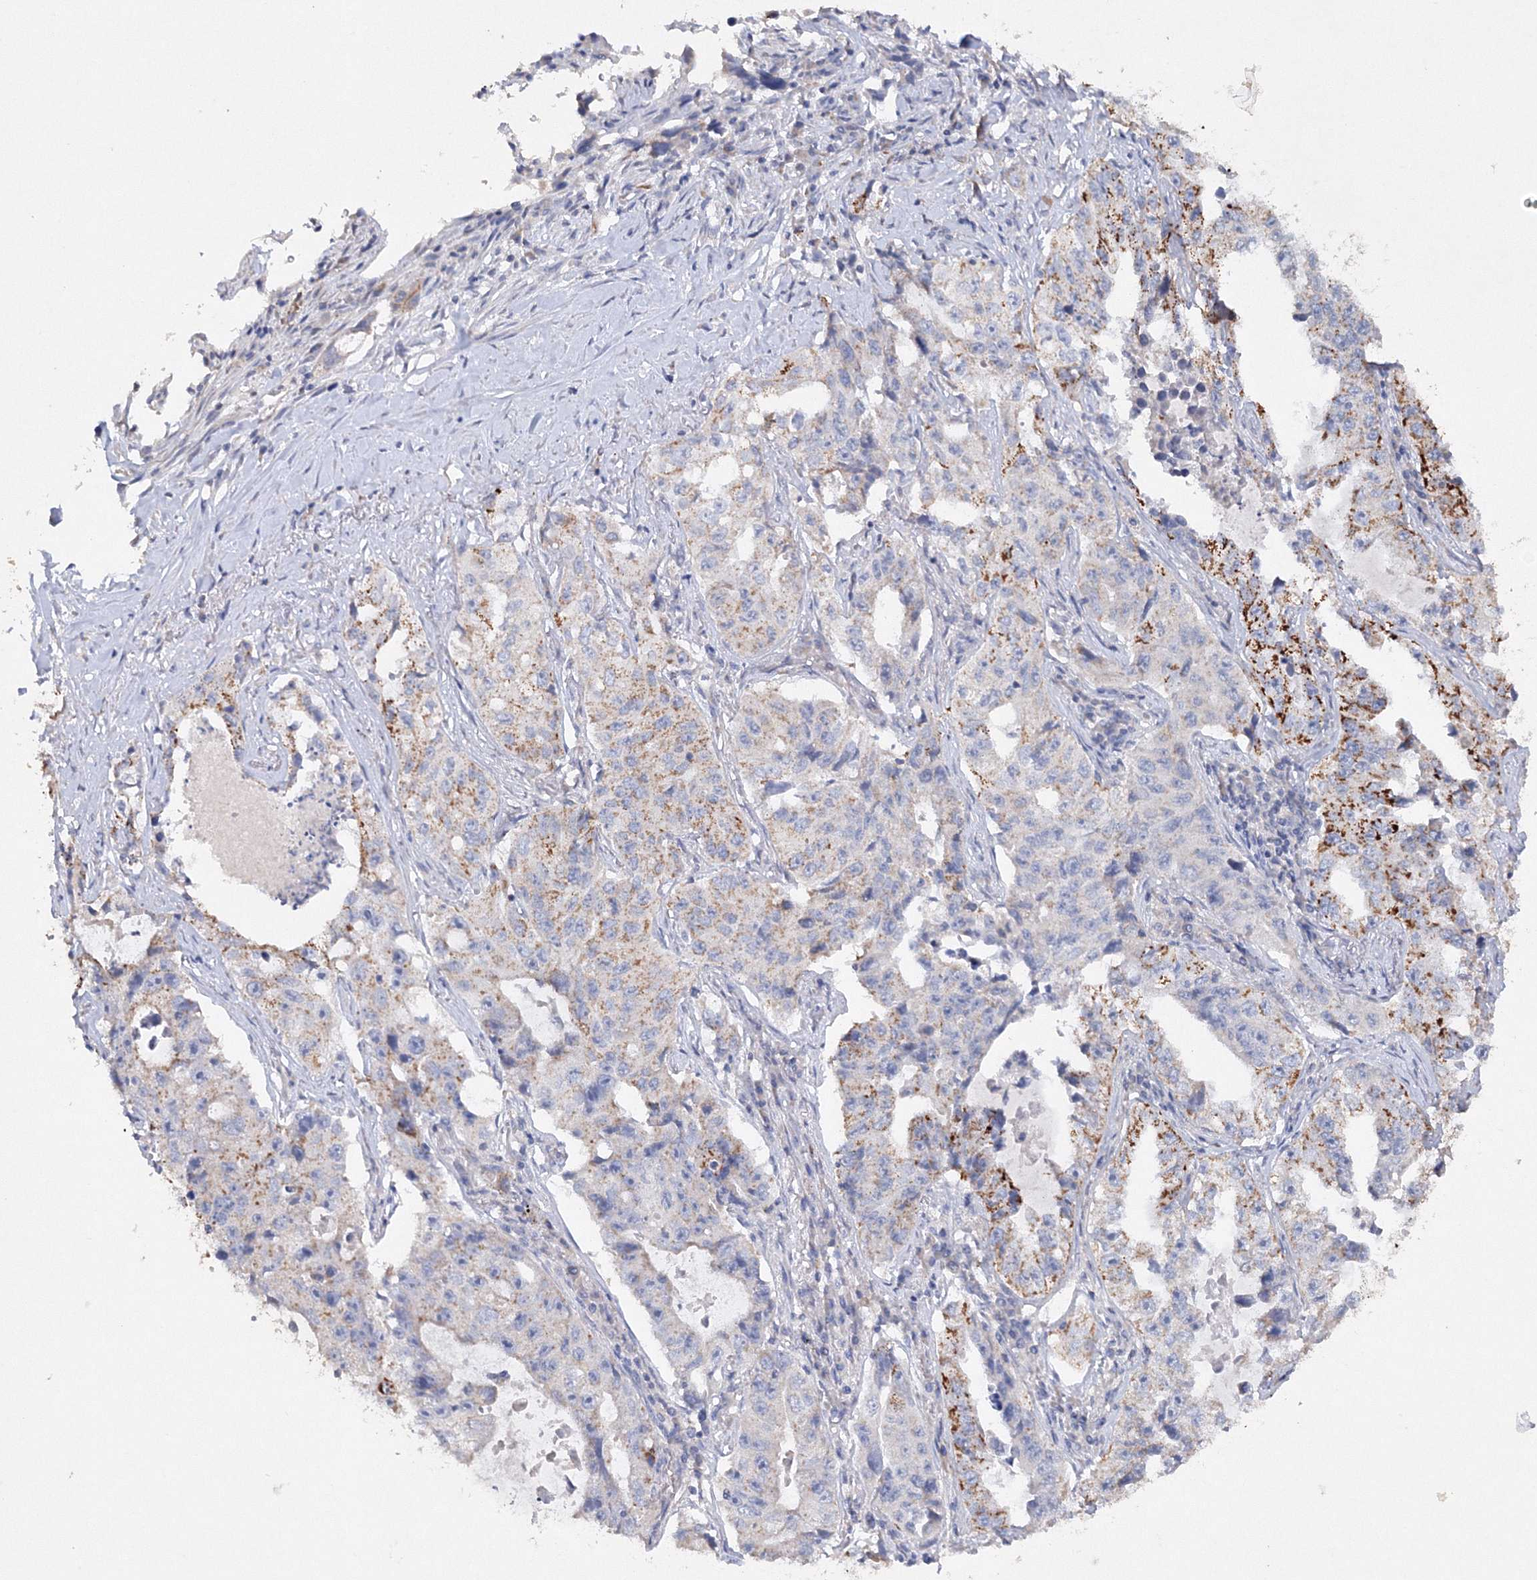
{"staining": {"intensity": "moderate", "quantity": "<25%", "location": "cytoplasmic/membranous"}, "tissue": "lung cancer", "cell_type": "Tumor cells", "image_type": "cancer", "snomed": [{"axis": "morphology", "description": "Adenocarcinoma, NOS"}, {"axis": "topography", "description": "Lung"}], "caption": "A low amount of moderate cytoplasmic/membranous positivity is present in approximately <25% of tumor cells in adenocarcinoma (lung) tissue.", "gene": "GLS", "patient": {"sex": "female", "age": 51}}